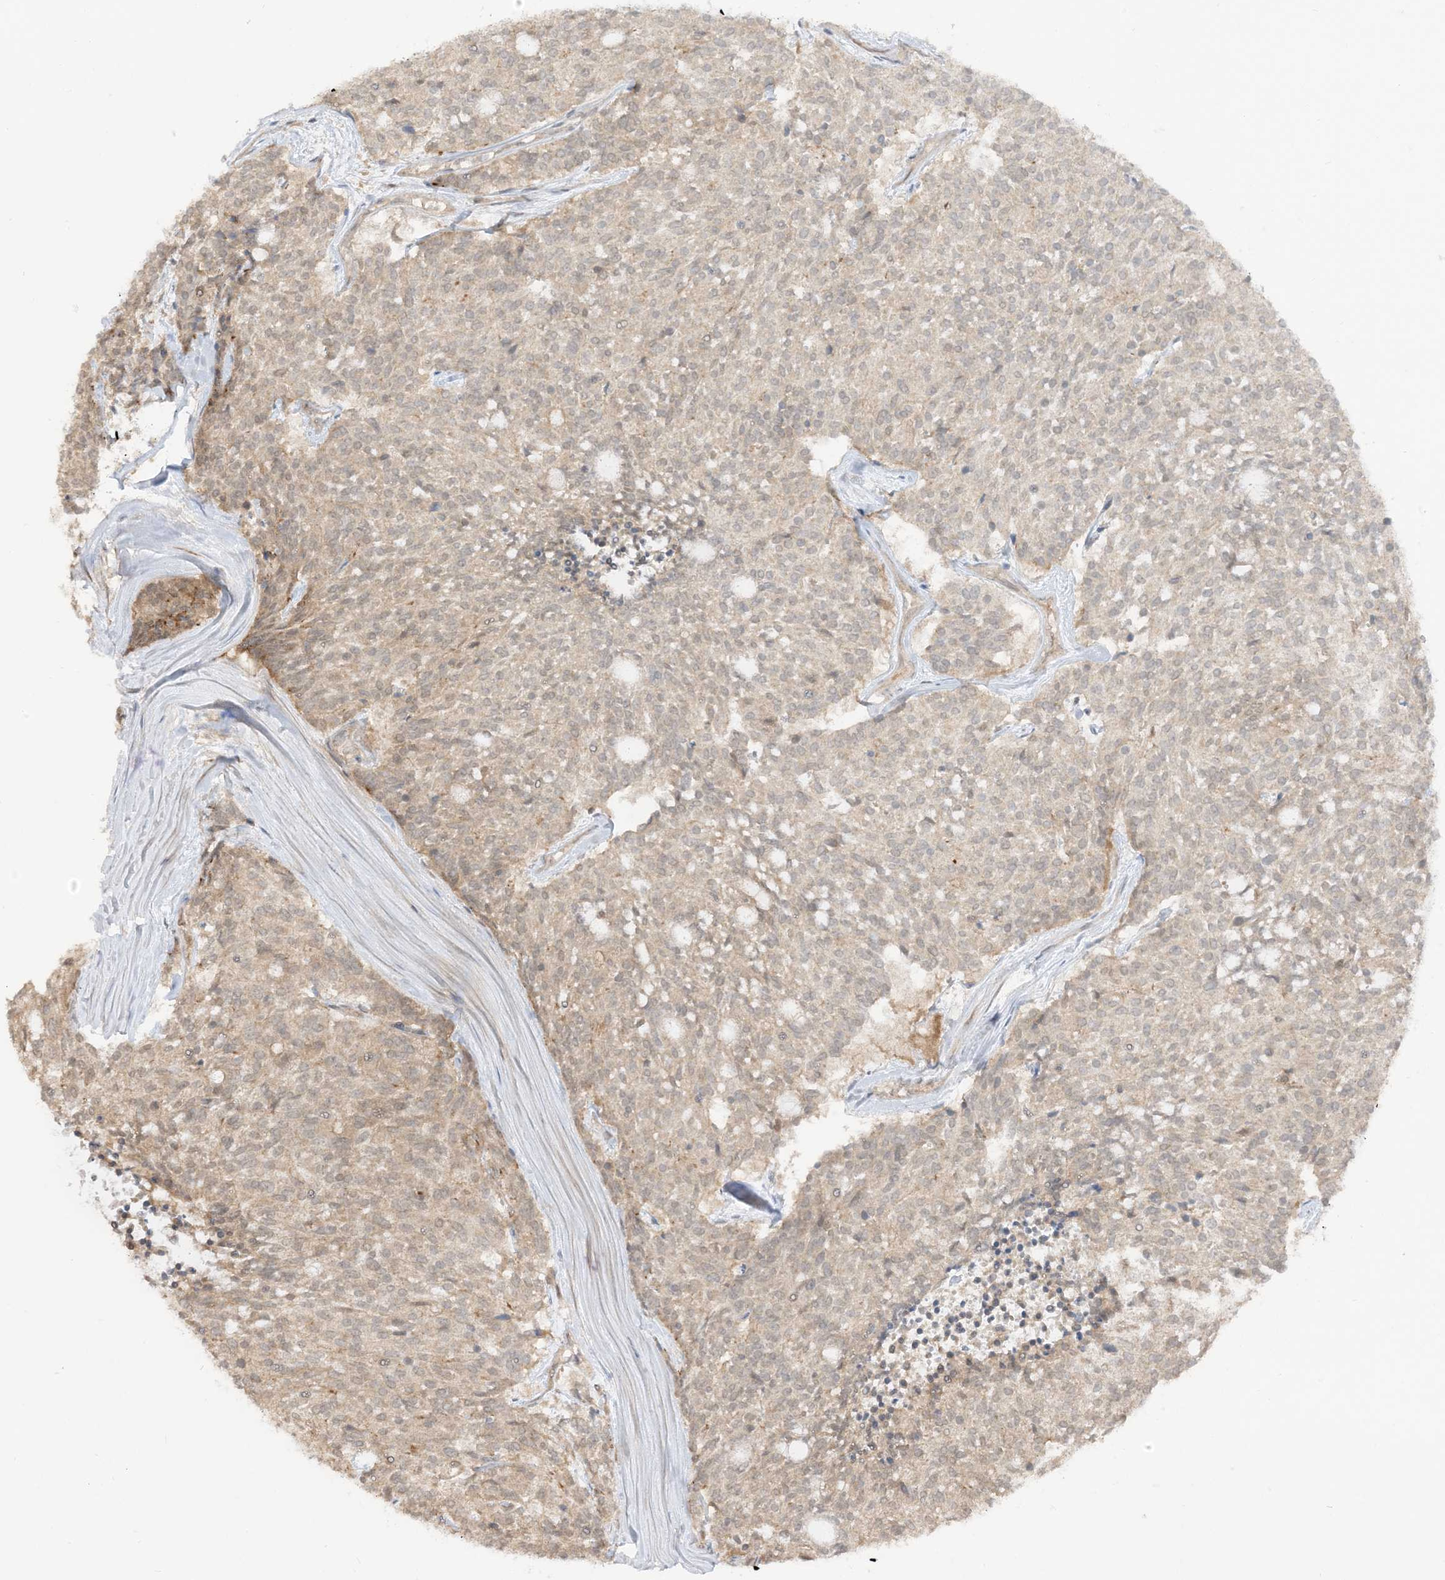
{"staining": {"intensity": "weak", "quantity": "25%-75%", "location": "cytoplasmic/membranous"}, "tissue": "carcinoid", "cell_type": "Tumor cells", "image_type": "cancer", "snomed": [{"axis": "morphology", "description": "Carcinoid, malignant, NOS"}, {"axis": "topography", "description": "Pancreas"}], "caption": "Immunohistochemistry of carcinoid (malignant) demonstrates low levels of weak cytoplasmic/membranous expression in about 25%-75% of tumor cells.", "gene": "TBCC", "patient": {"sex": "female", "age": 54}}